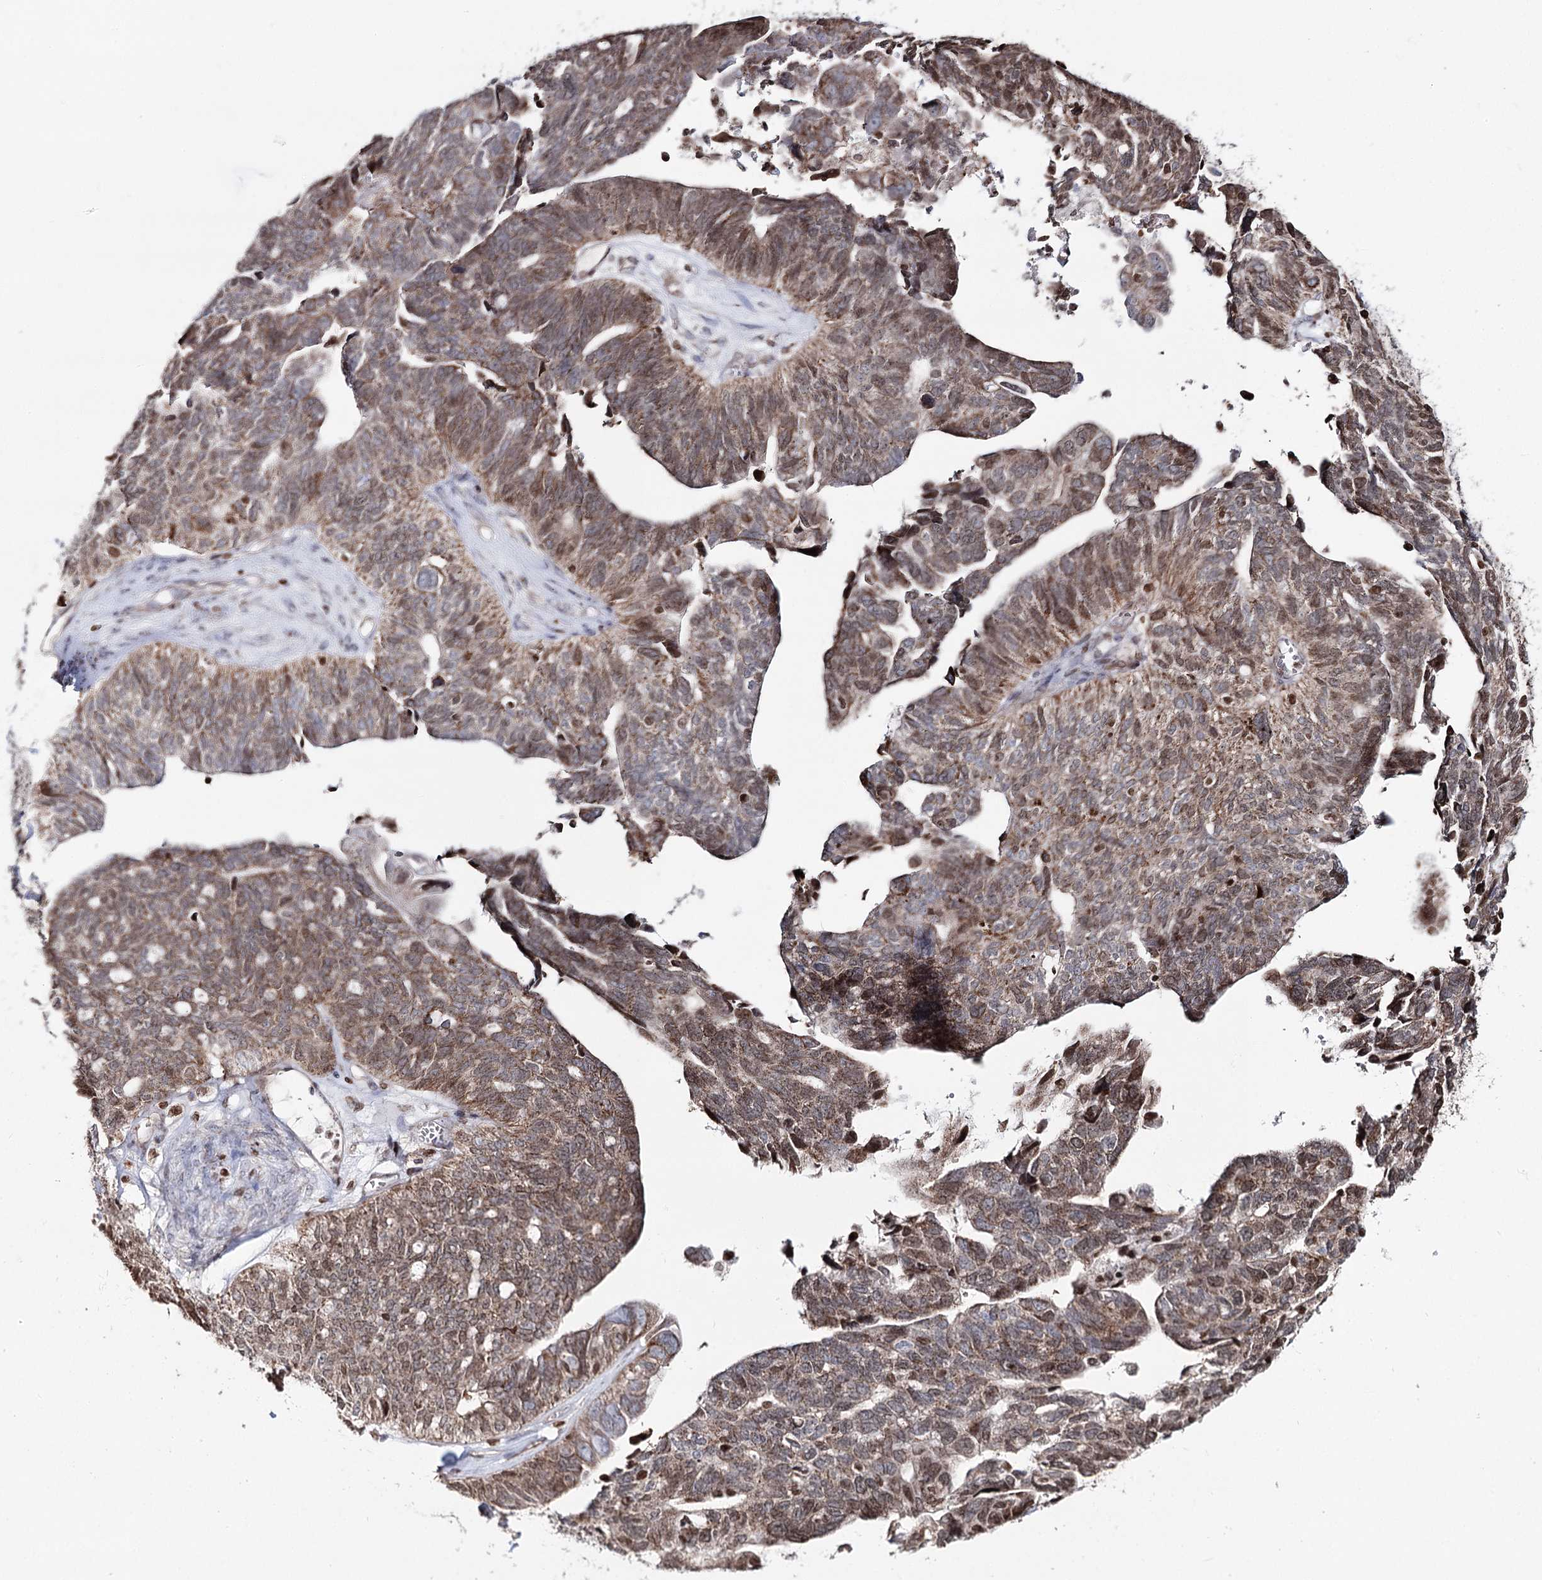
{"staining": {"intensity": "moderate", "quantity": ">75%", "location": "cytoplasmic/membranous,nuclear"}, "tissue": "ovarian cancer", "cell_type": "Tumor cells", "image_type": "cancer", "snomed": [{"axis": "morphology", "description": "Cystadenocarcinoma, serous, NOS"}, {"axis": "topography", "description": "Ovary"}], "caption": "A brown stain shows moderate cytoplasmic/membranous and nuclear staining of a protein in human ovarian serous cystadenocarcinoma tumor cells.", "gene": "PDHX", "patient": {"sex": "female", "age": 79}}